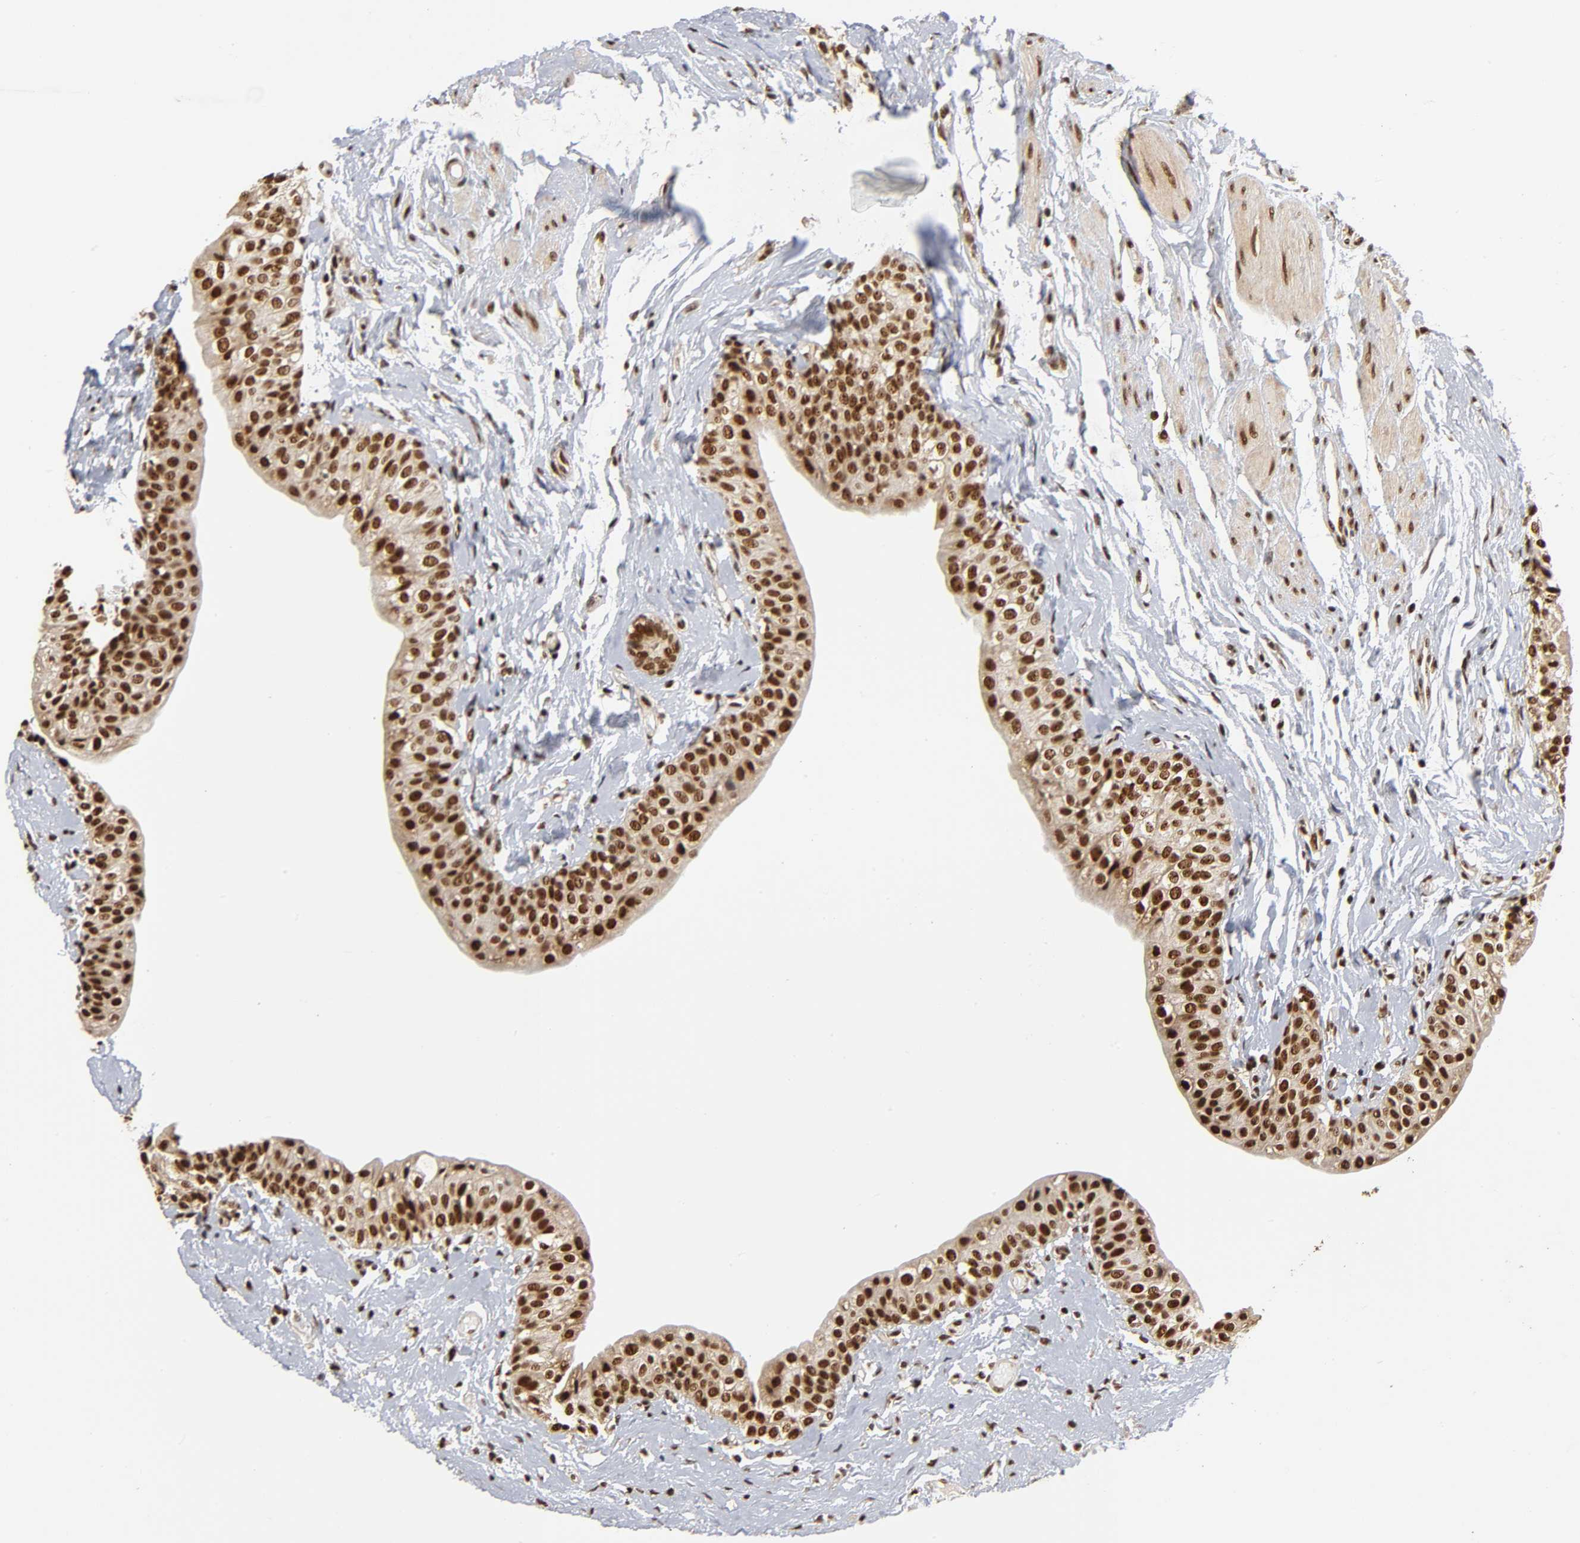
{"staining": {"intensity": "strong", "quantity": ">75%", "location": "cytoplasmic/membranous,nuclear"}, "tissue": "urinary bladder", "cell_type": "Urothelial cells", "image_type": "normal", "snomed": [{"axis": "morphology", "description": "Normal tissue, NOS"}, {"axis": "topography", "description": "Urinary bladder"}], "caption": "A high amount of strong cytoplasmic/membranous,nuclear expression is present in about >75% of urothelial cells in benign urinary bladder.", "gene": "RNF122", "patient": {"sex": "male", "age": 59}}